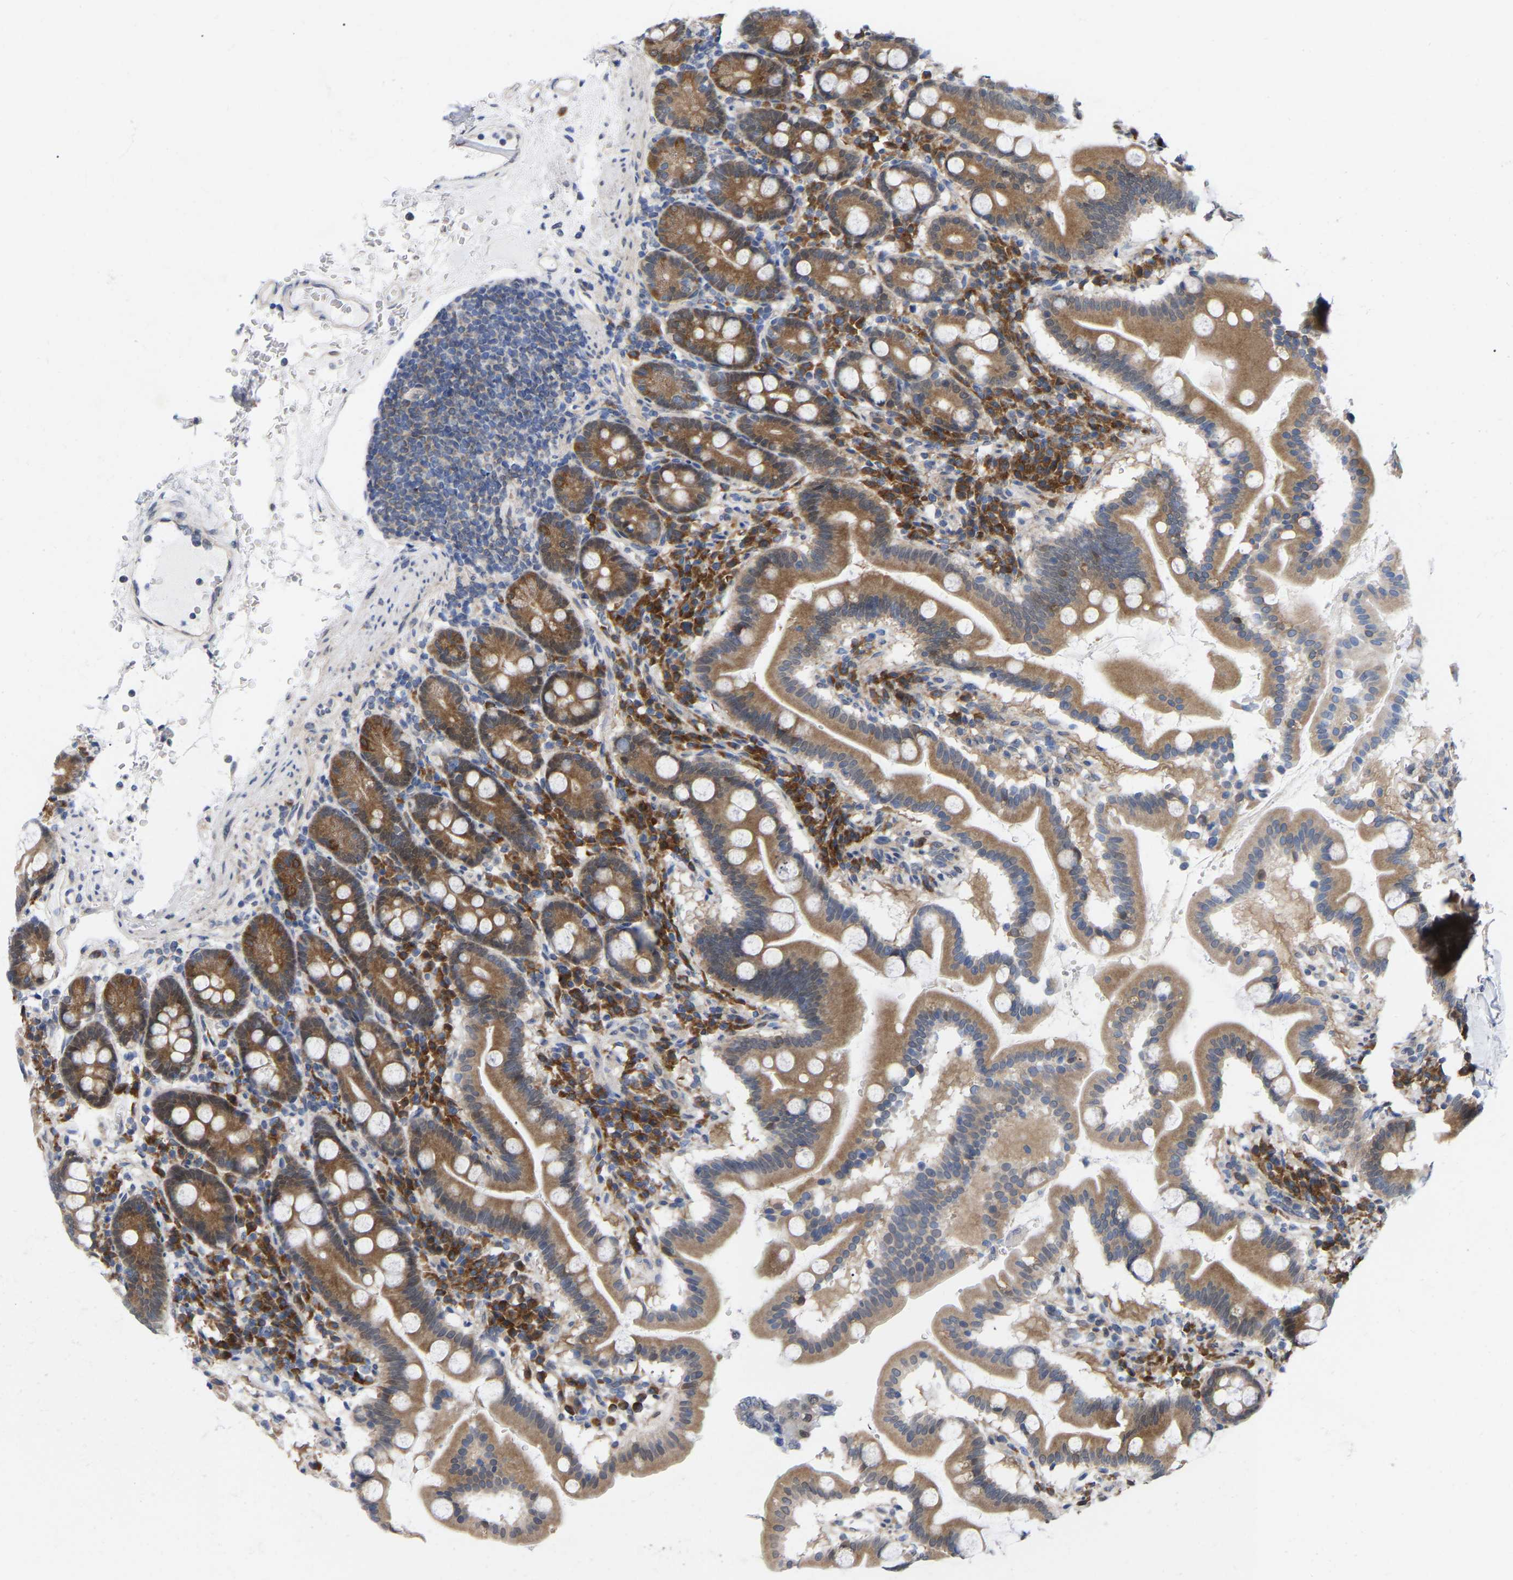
{"staining": {"intensity": "moderate", "quantity": ">75%", "location": "cytoplasmic/membranous"}, "tissue": "duodenum", "cell_type": "Glandular cells", "image_type": "normal", "snomed": [{"axis": "morphology", "description": "Normal tissue, NOS"}, {"axis": "topography", "description": "Duodenum"}], "caption": "Glandular cells exhibit moderate cytoplasmic/membranous staining in about >75% of cells in unremarkable duodenum. Ihc stains the protein of interest in brown and the nuclei are stained blue.", "gene": "UBE4B", "patient": {"sex": "male", "age": 50}}